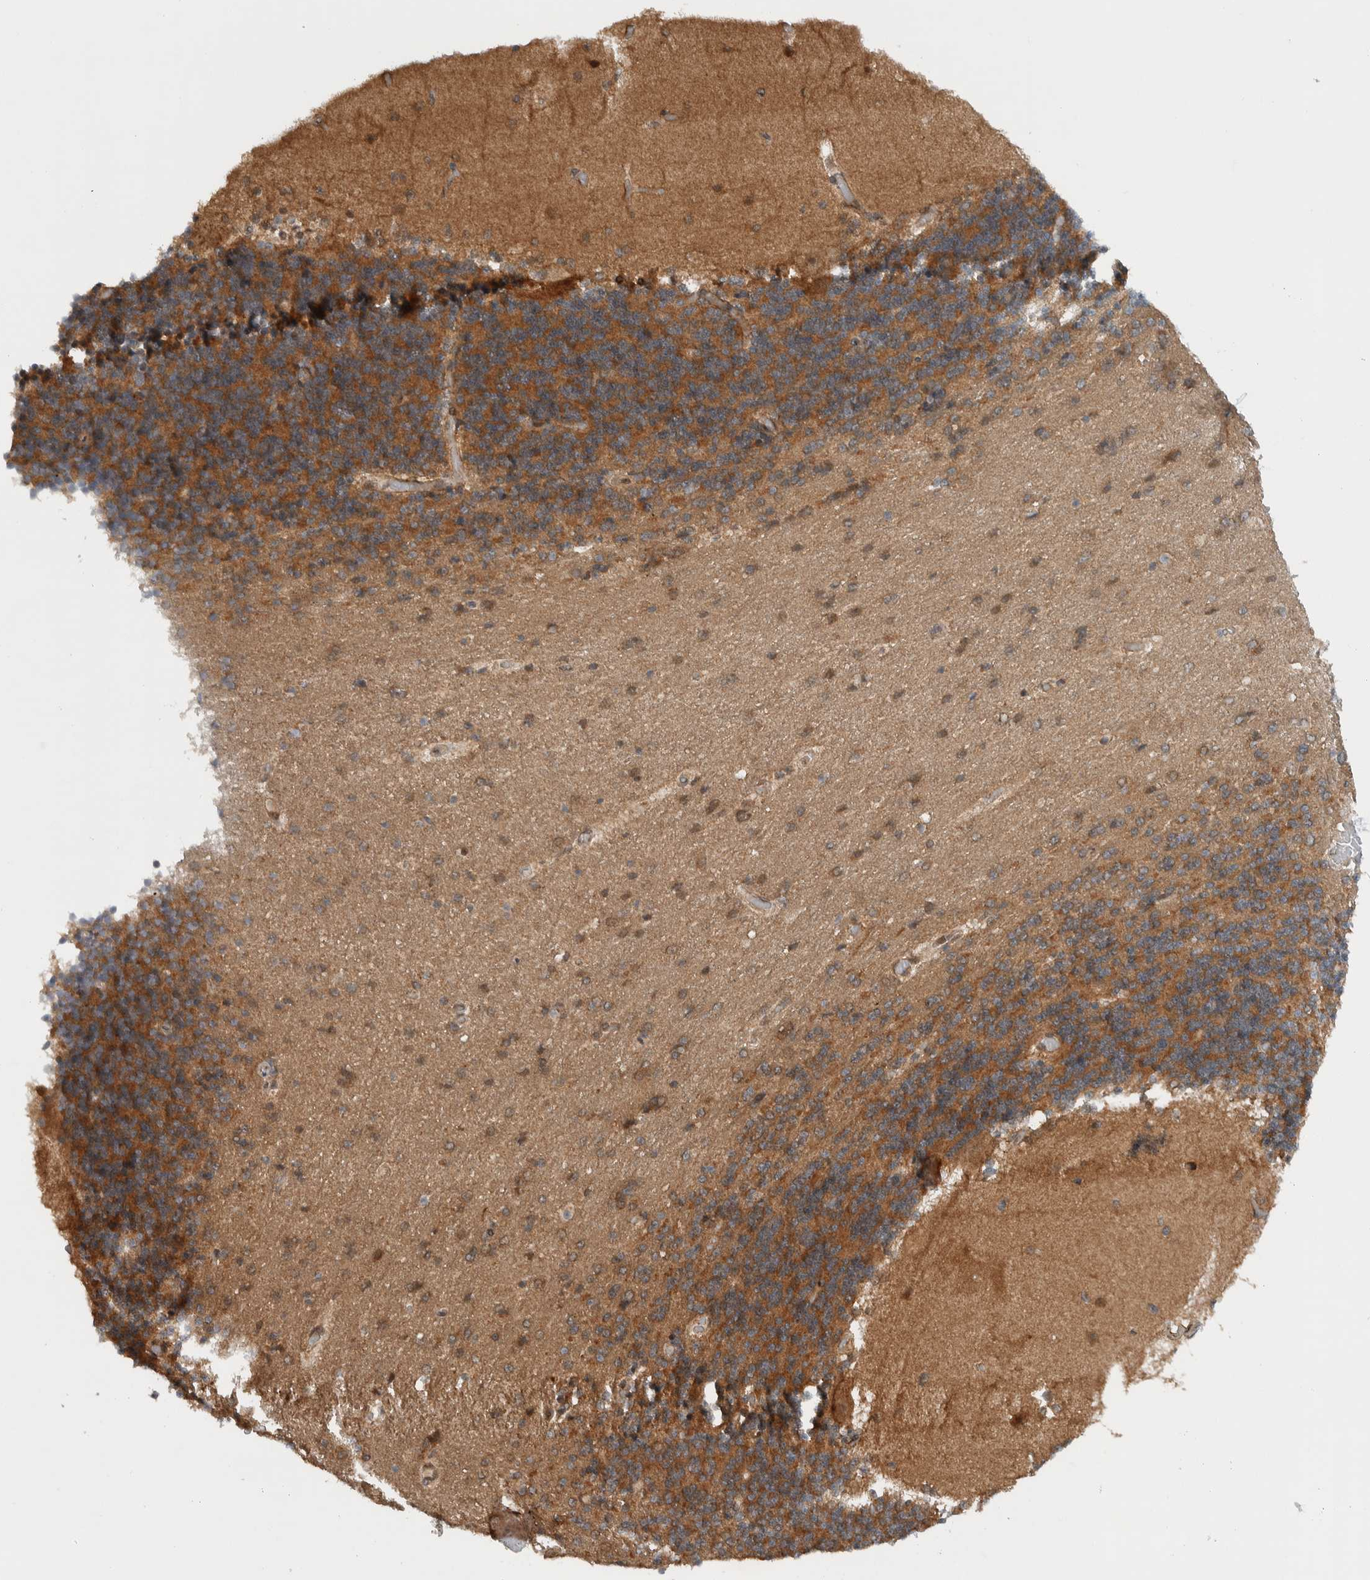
{"staining": {"intensity": "moderate", "quantity": "25%-75%", "location": "cytoplasmic/membranous"}, "tissue": "cerebellum", "cell_type": "Cells in granular layer", "image_type": "normal", "snomed": [{"axis": "morphology", "description": "Normal tissue, NOS"}, {"axis": "topography", "description": "Cerebellum"}], "caption": "A brown stain highlights moderate cytoplasmic/membranous positivity of a protein in cells in granular layer of normal human cerebellum.", "gene": "KLHL6", "patient": {"sex": "female", "age": 54}}